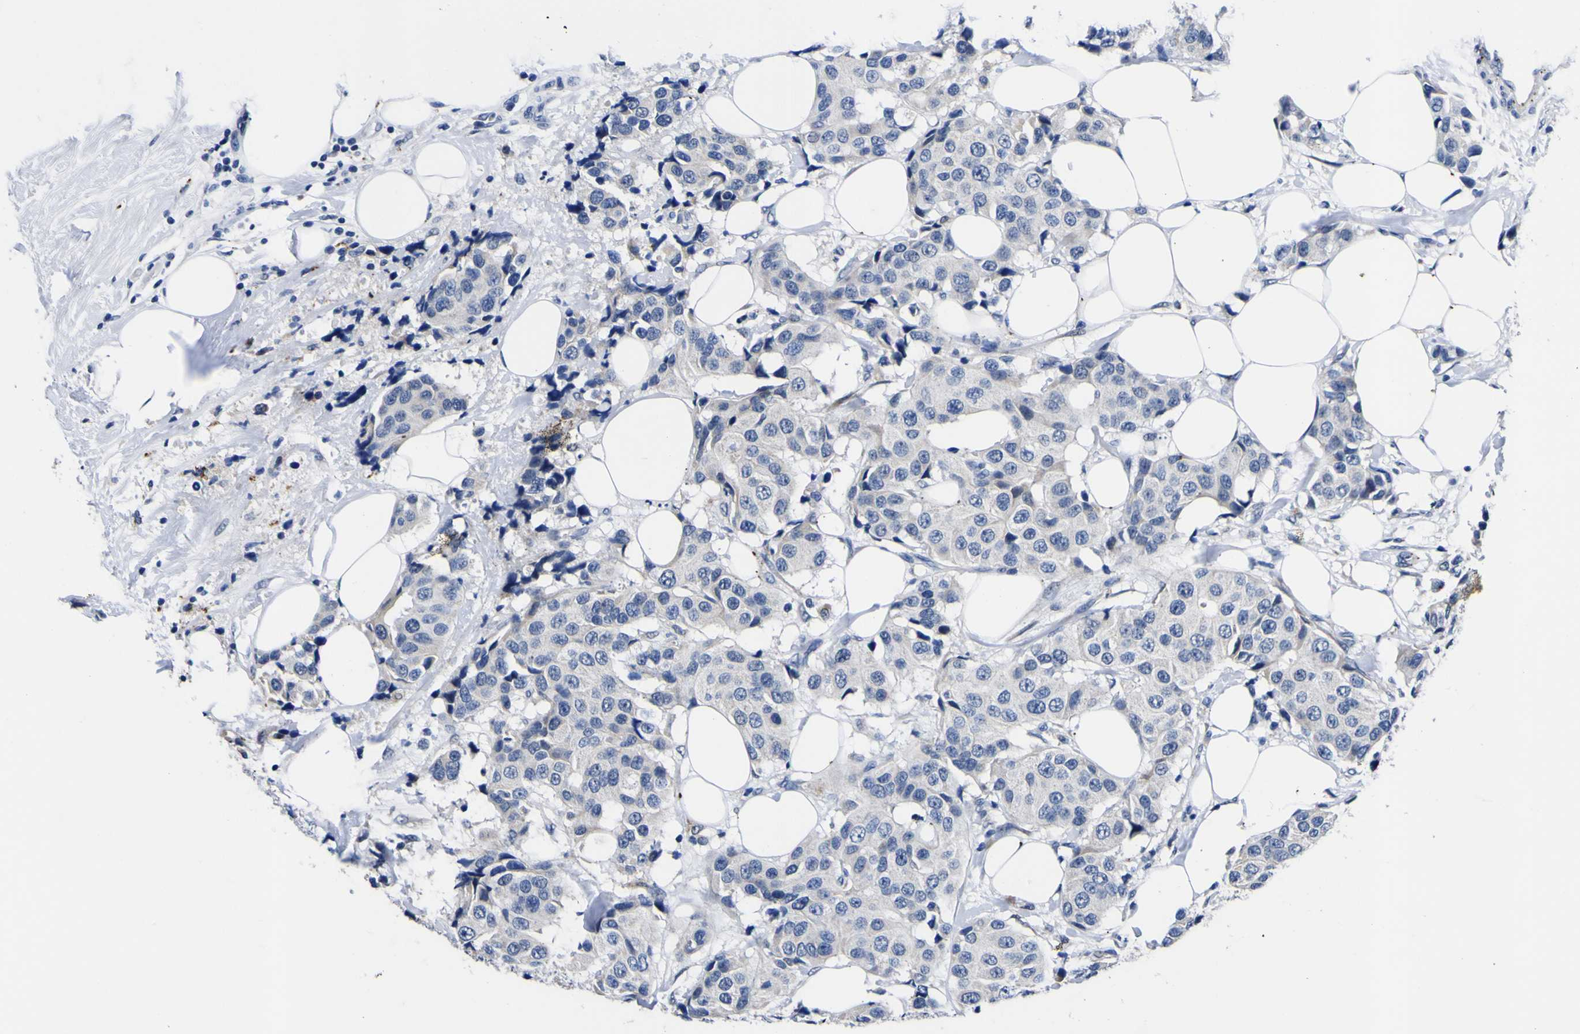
{"staining": {"intensity": "negative", "quantity": "none", "location": "none"}, "tissue": "breast cancer", "cell_type": "Tumor cells", "image_type": "cancer", "snomed": [{"axis": "morphology", "description": "Normal tissue, NOS"}, {"axis": "morphology", "description": "Duct carcinoma"}, {"axis": "topography", "description": "Breast"}], "caption": "Tumor cells show no significant protein staining in intraductal carcinoma (breast).", "gene": "IGFLR1", "patient": {"sex": "female", "age": 39}}